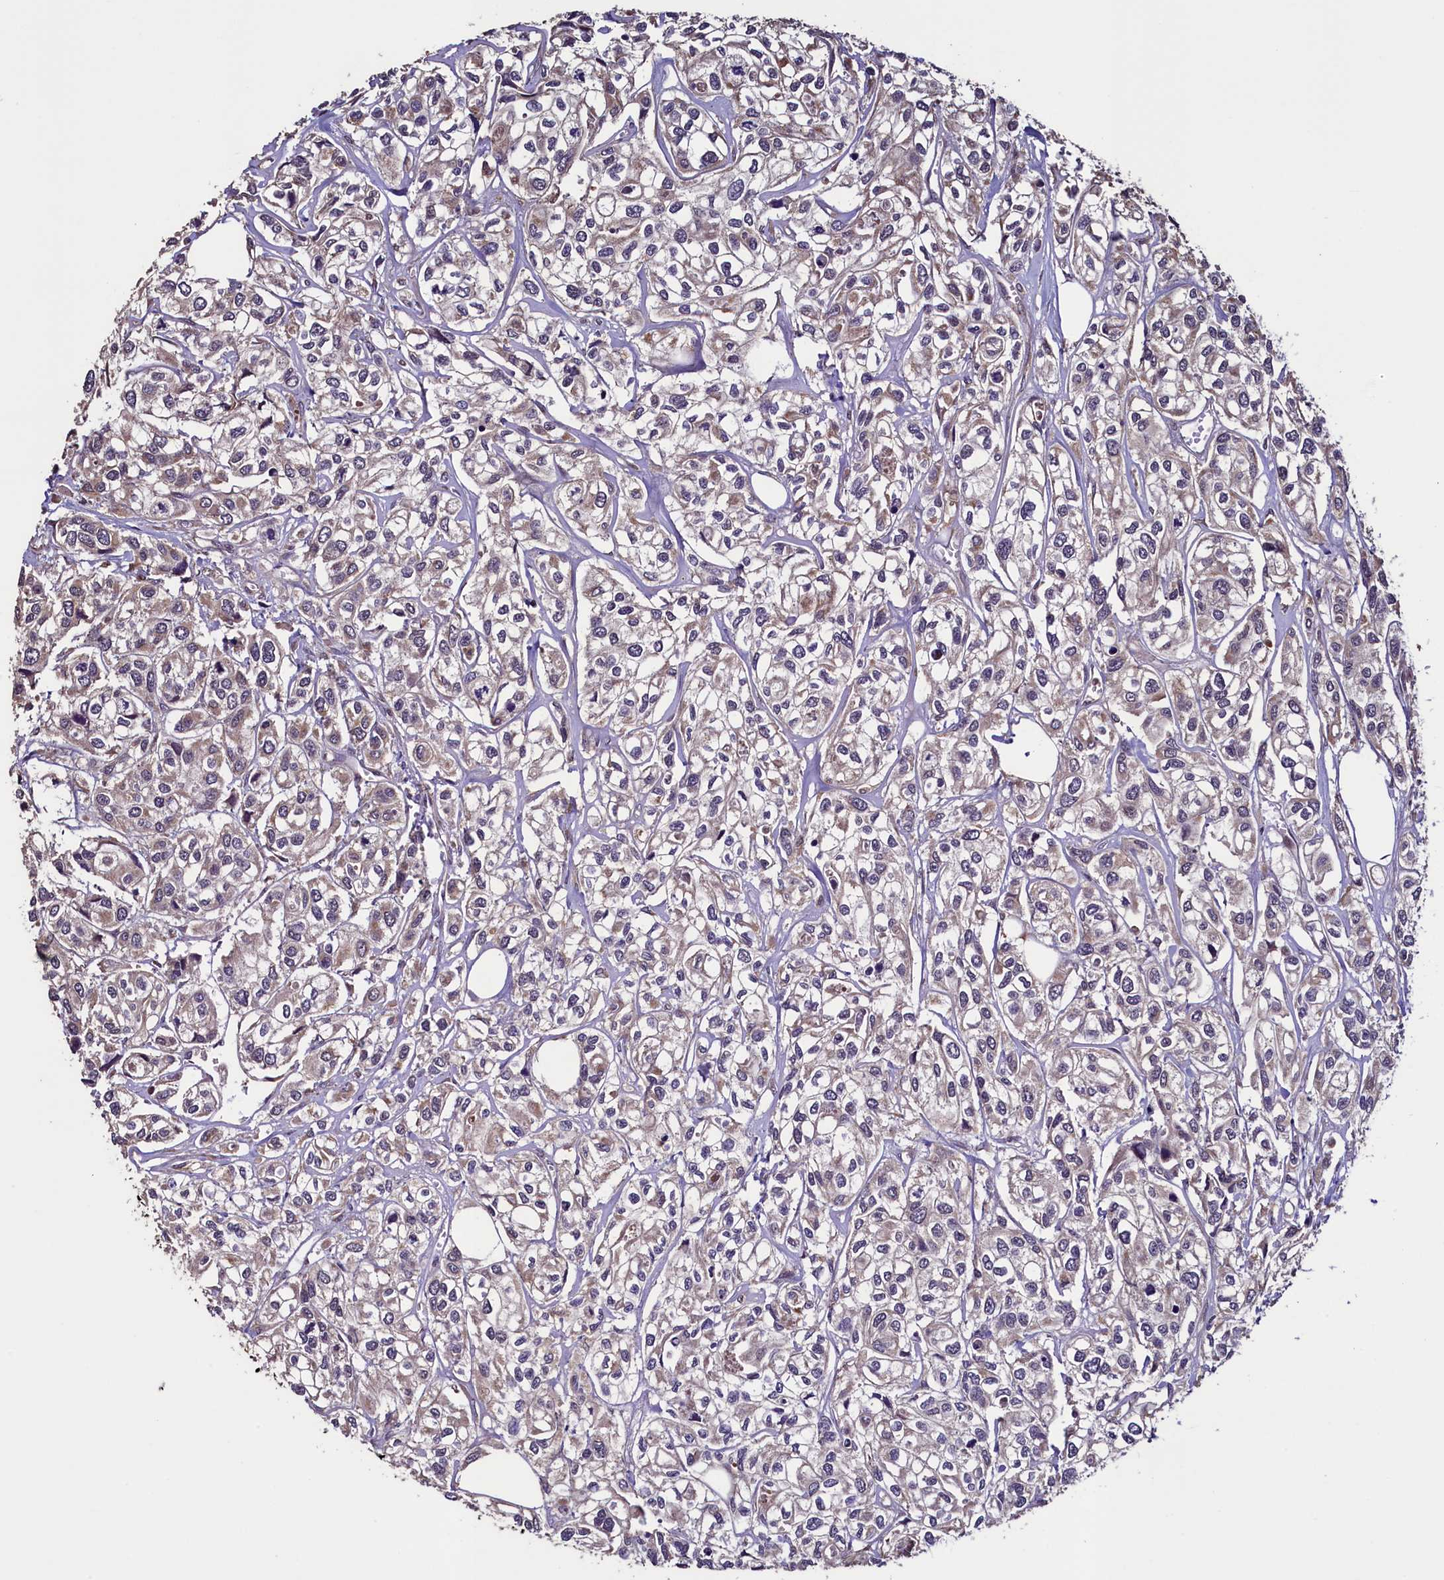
{"staining": {"intensity": "weak", "quantity": "25%-75%", "location": "cytoplasmic/membranous"}, "tissue": "urothelial cancer", "cell_type": "Tumor cells", "image_type": "cancer", "snomed": [{"axis": "morphology", "description": "Urothelial carcinoma, High grade"}, {"axis": "topography", "description": "Urinary bladder"}], "caption": "Protein positivity by immunohistochemistry displays weak cytoplasmic/membranous positivity in approximately 25%-75% of tumor cells in high-grade urothelial carcinoma.", "gene": "RBFA", "patient": {"sex": "male", "age": 67}}